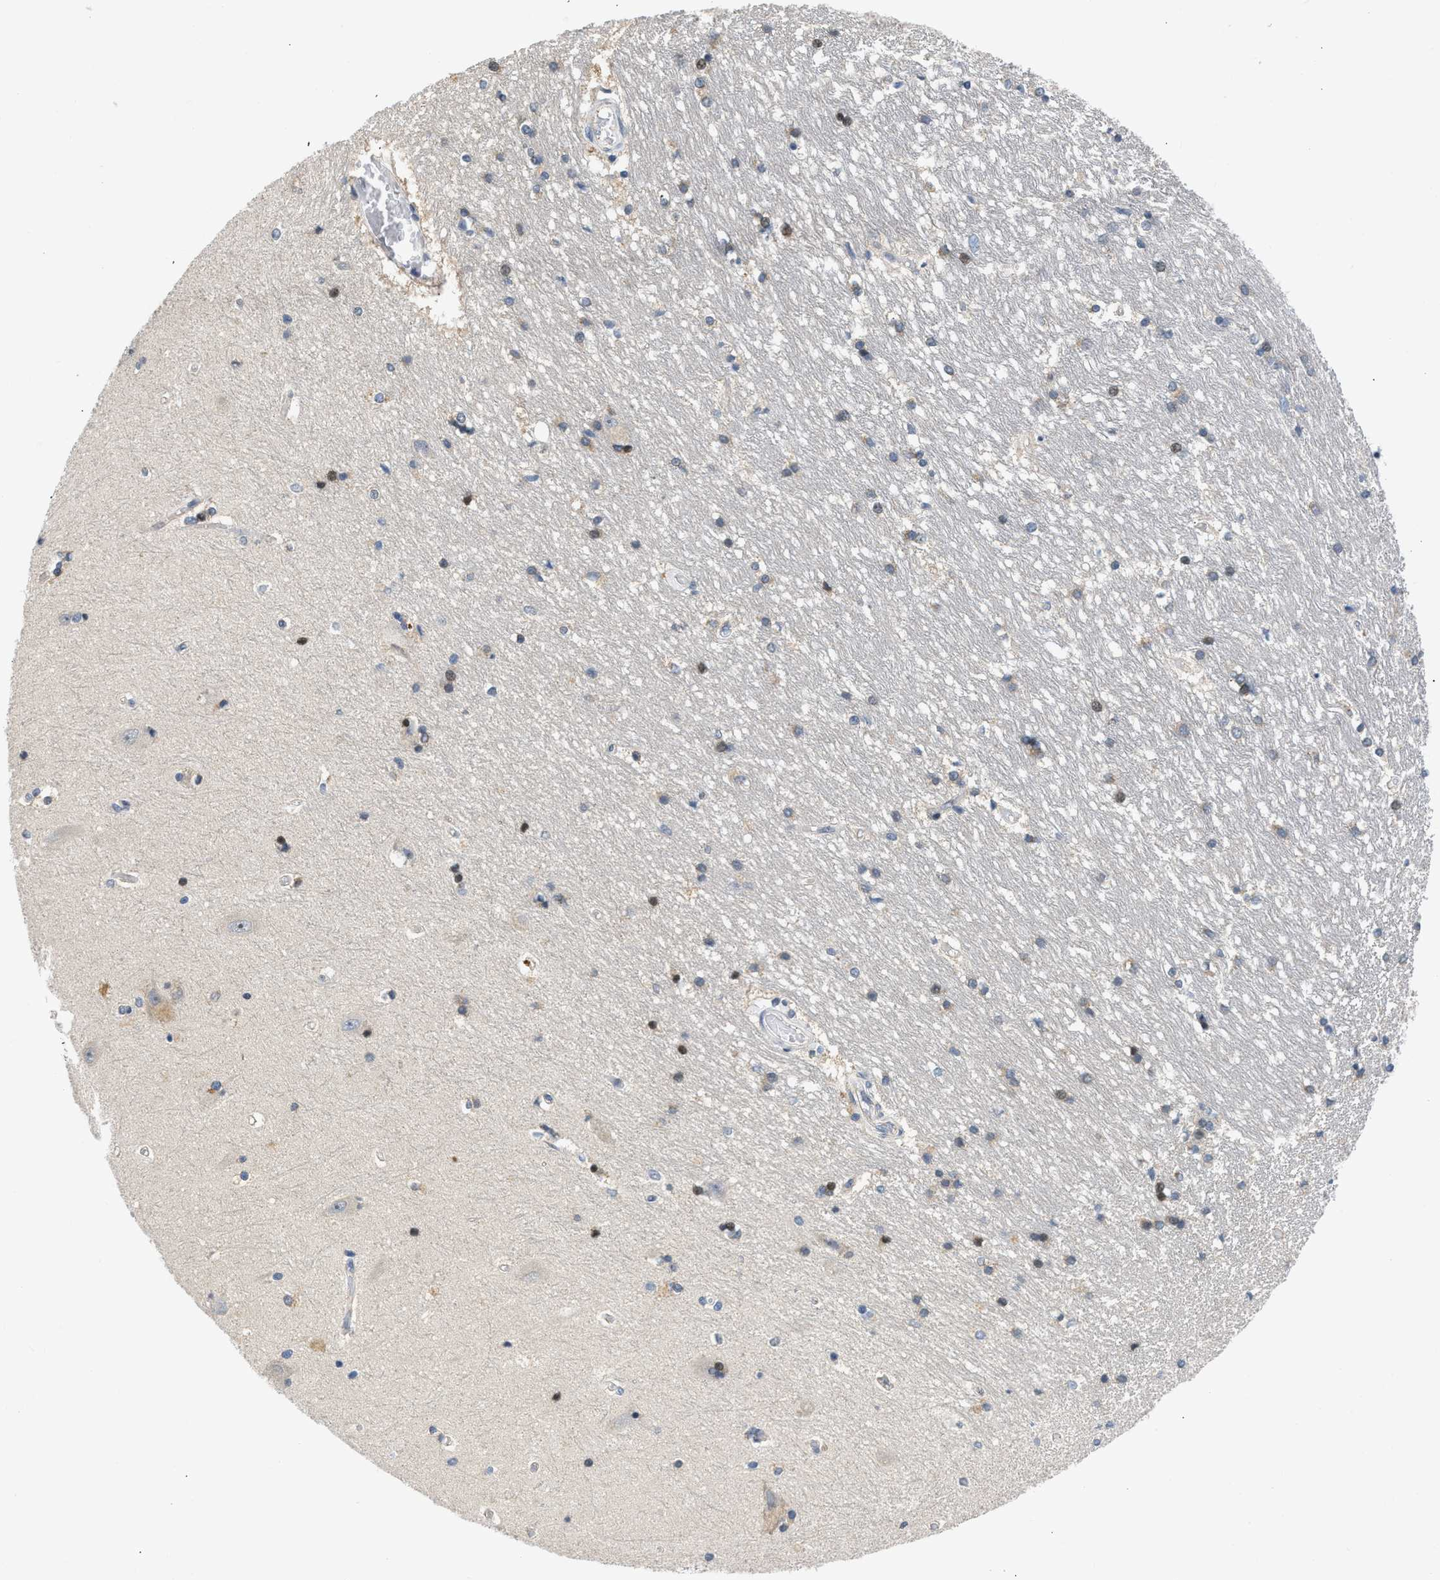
{"staining": {"intensity": "moderate", "quantity": "<25%", "location": "nuclear"}, "tissue": "hippocampus", "cell_type": "Glial cells", "image_type": "normal", "snomed": [{"axis": "morphology", "description": "Normal tissue, NOS"}, {"axis": "topography", "description": "Hippocampus"}], "caption": "An immunohistochemistry (IHC) micrograph of unremarkable tissue is shown. Protein staining in brown highlights moderate nuclear positivity in hippocampus within glial cells.", "gene": "OLIG3", "patient": {"sex": "male", "age": 45}}